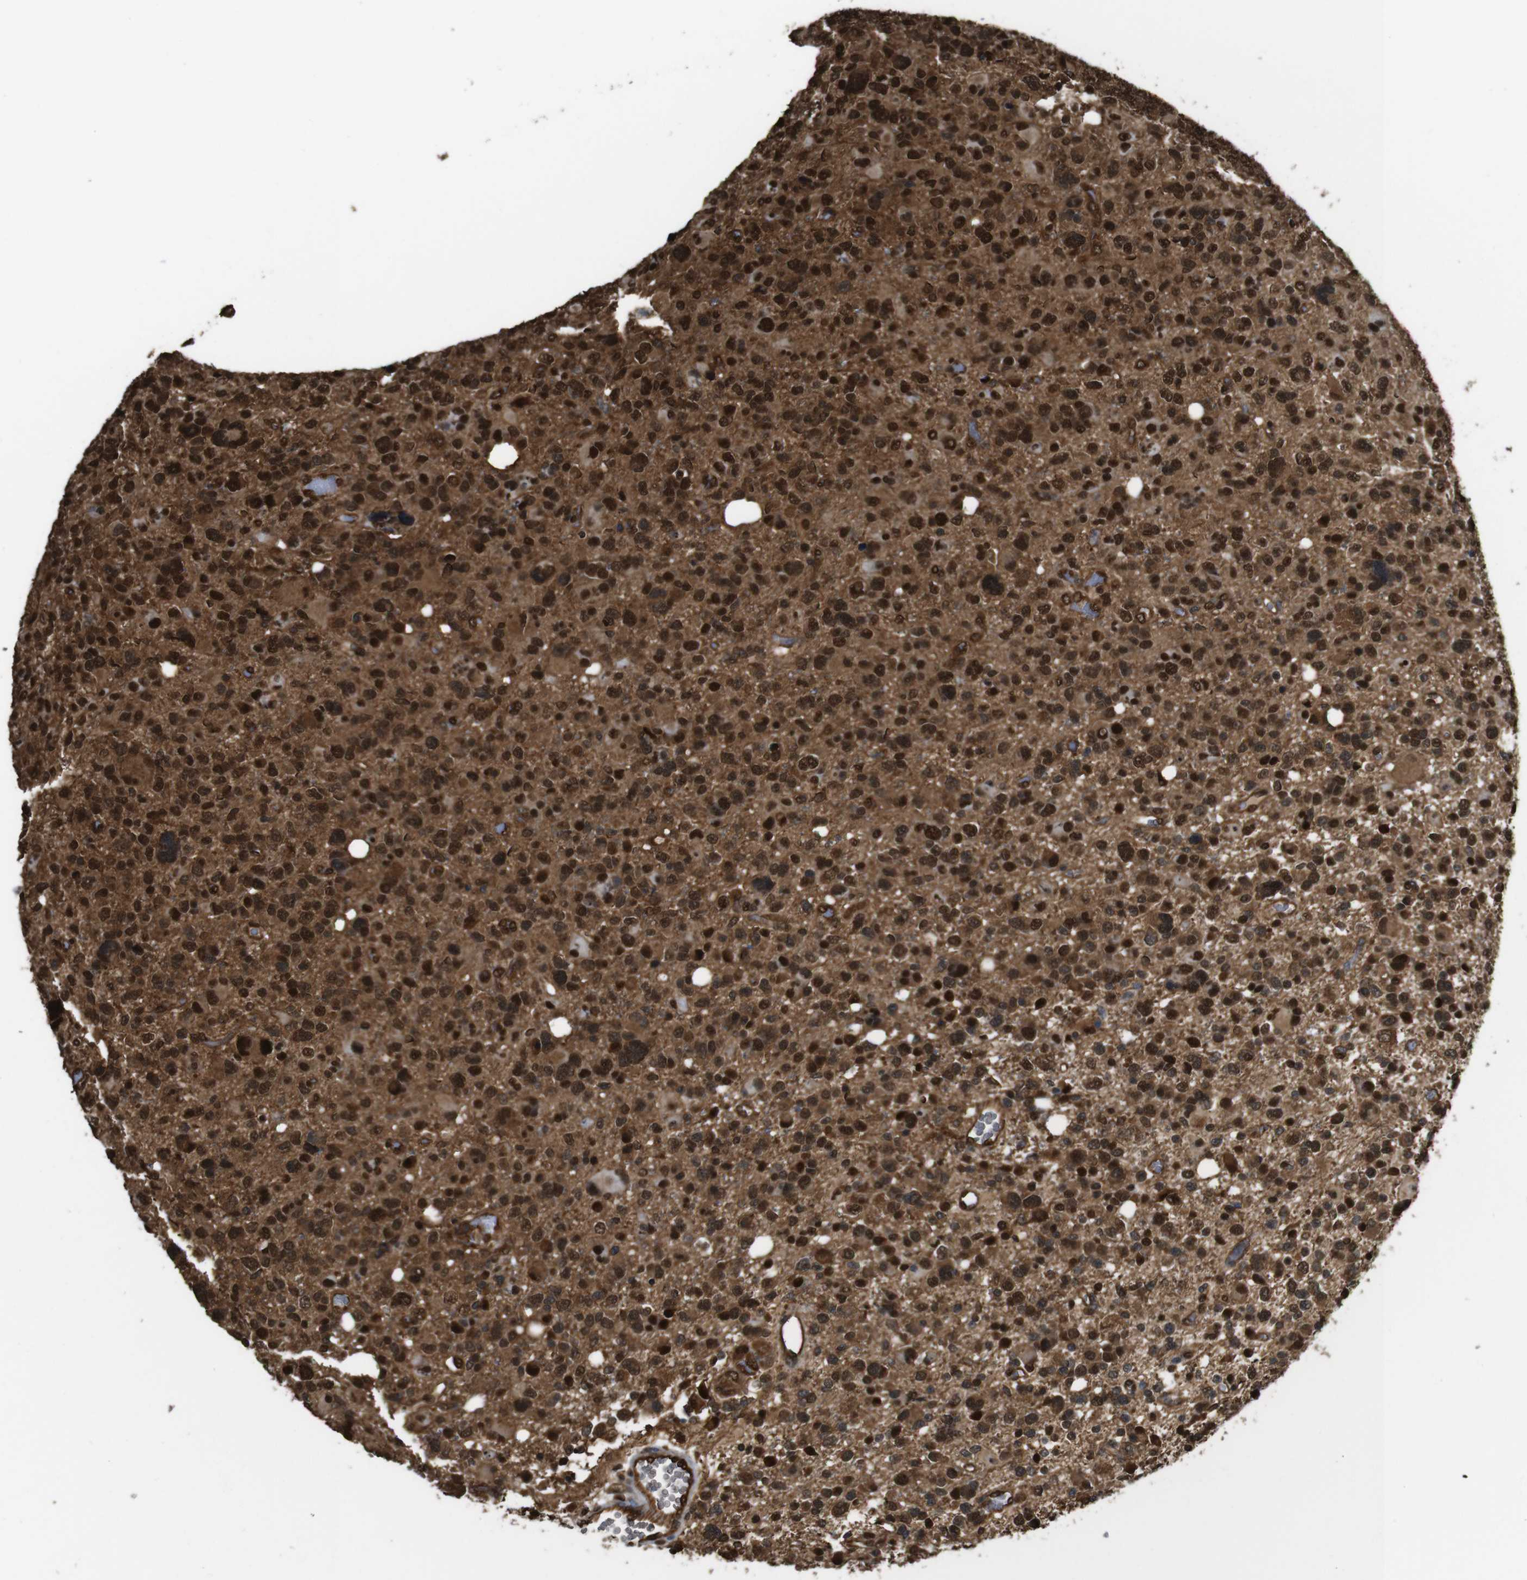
{"staining": {"intensity": "strong", "quantity": ">75%", "location": "cytoplasmic/membranous,nuclear"}, "tissue": "glioma", "cell_type": "Tumor cells", "image_type": "cancer", "snomed": [{"axis": "morphology", "description": "Glioma, malignant, High grade"}, {"axis": "topography", "description": "Brain"}], "caption": "The immunohistochemical stain shows strong cytoplasmic/membranous and nuclear positivity in tumor cells of high-grade glioma (malignant) tissue.", "gene": "VCP", "patient": {"sex": "male", "age": 48}}